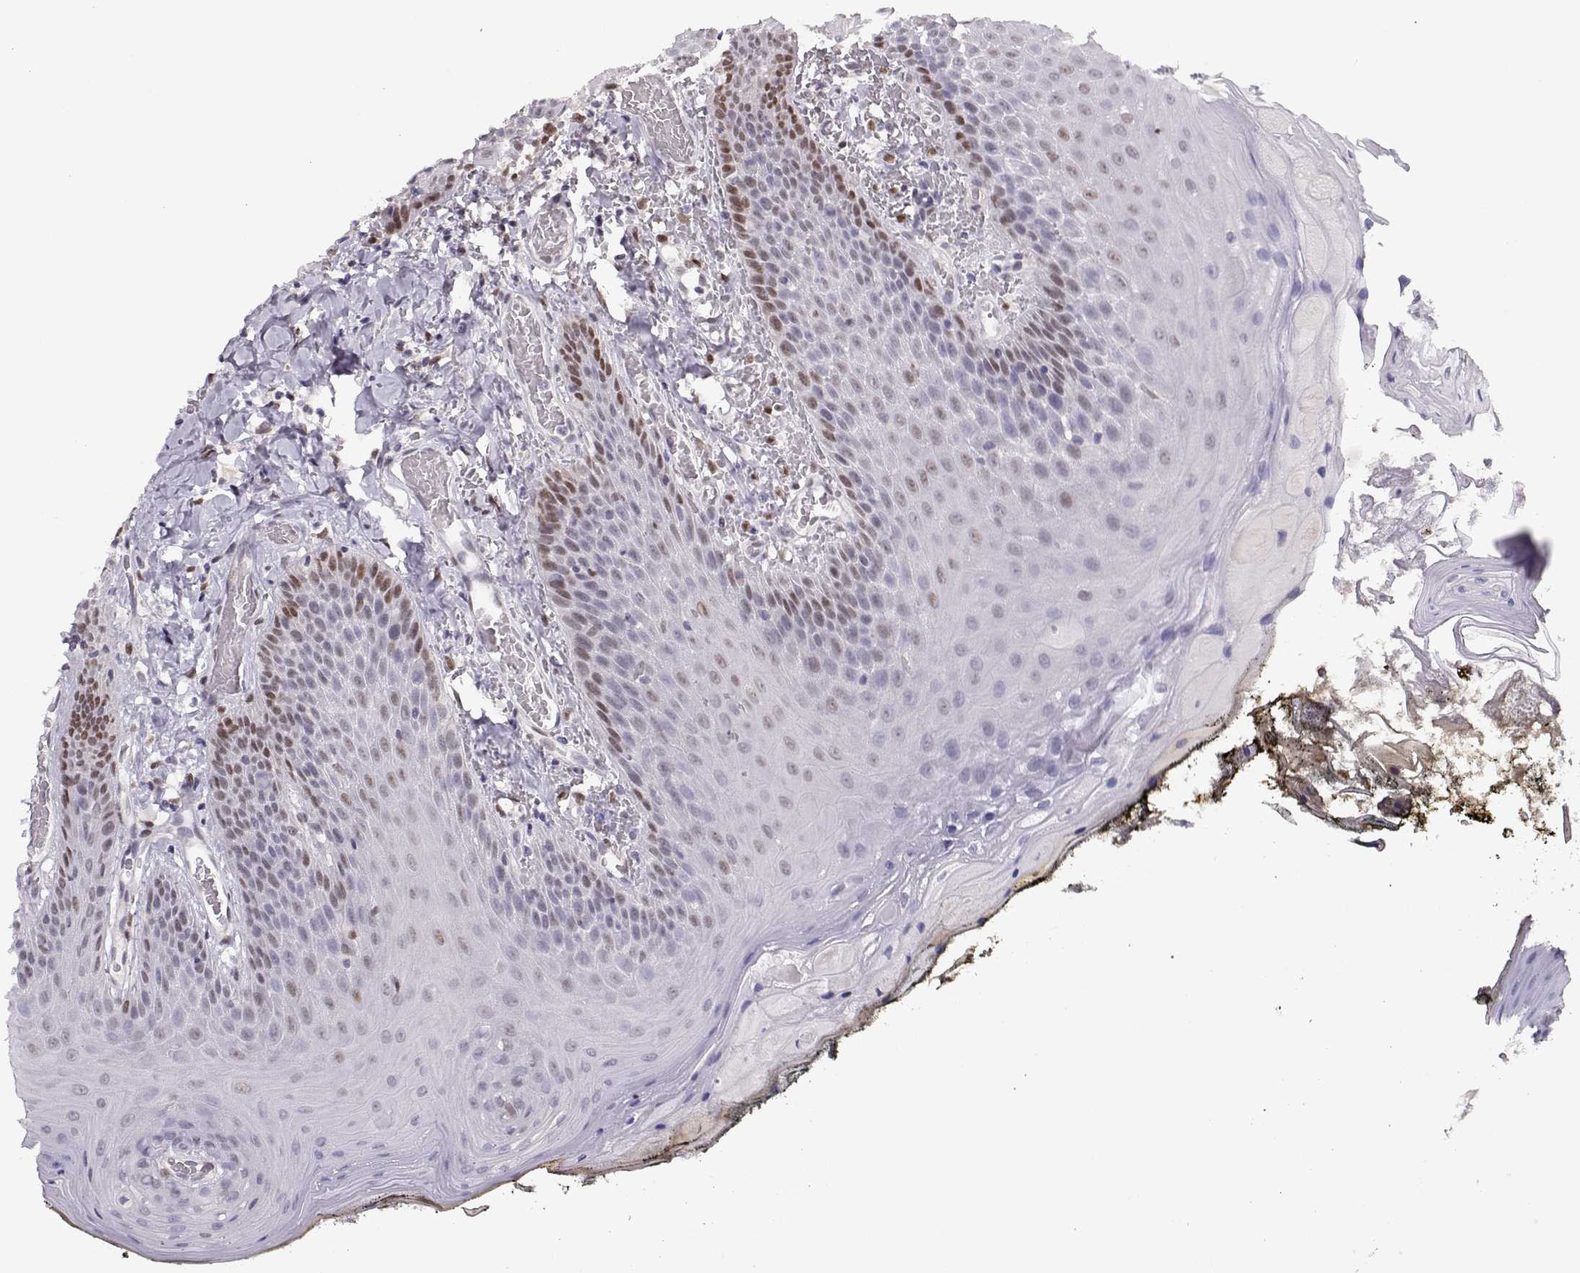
{"staining": {"intensity": "moderate", "quantity": "<25%", "location": "nuclear"}, "tissue": "oral mucosa", "cell_type": "Squamous epithelial cells", "image_type": "normal", "snomed": [{"axis": "morphology", "description": "Normal tissue, NOS"}, {"axis": "topography", "description": "Oral tissue"}], "caption": "Oral mucosa stained with DAB (3,3'-diaminobenzidine) IHC shows low levels of moderate nuclear positivity in approximately <25% of squamous epithelial cells.", "gene": "POLI", "patient": {"sex": "male", "age": 9}}